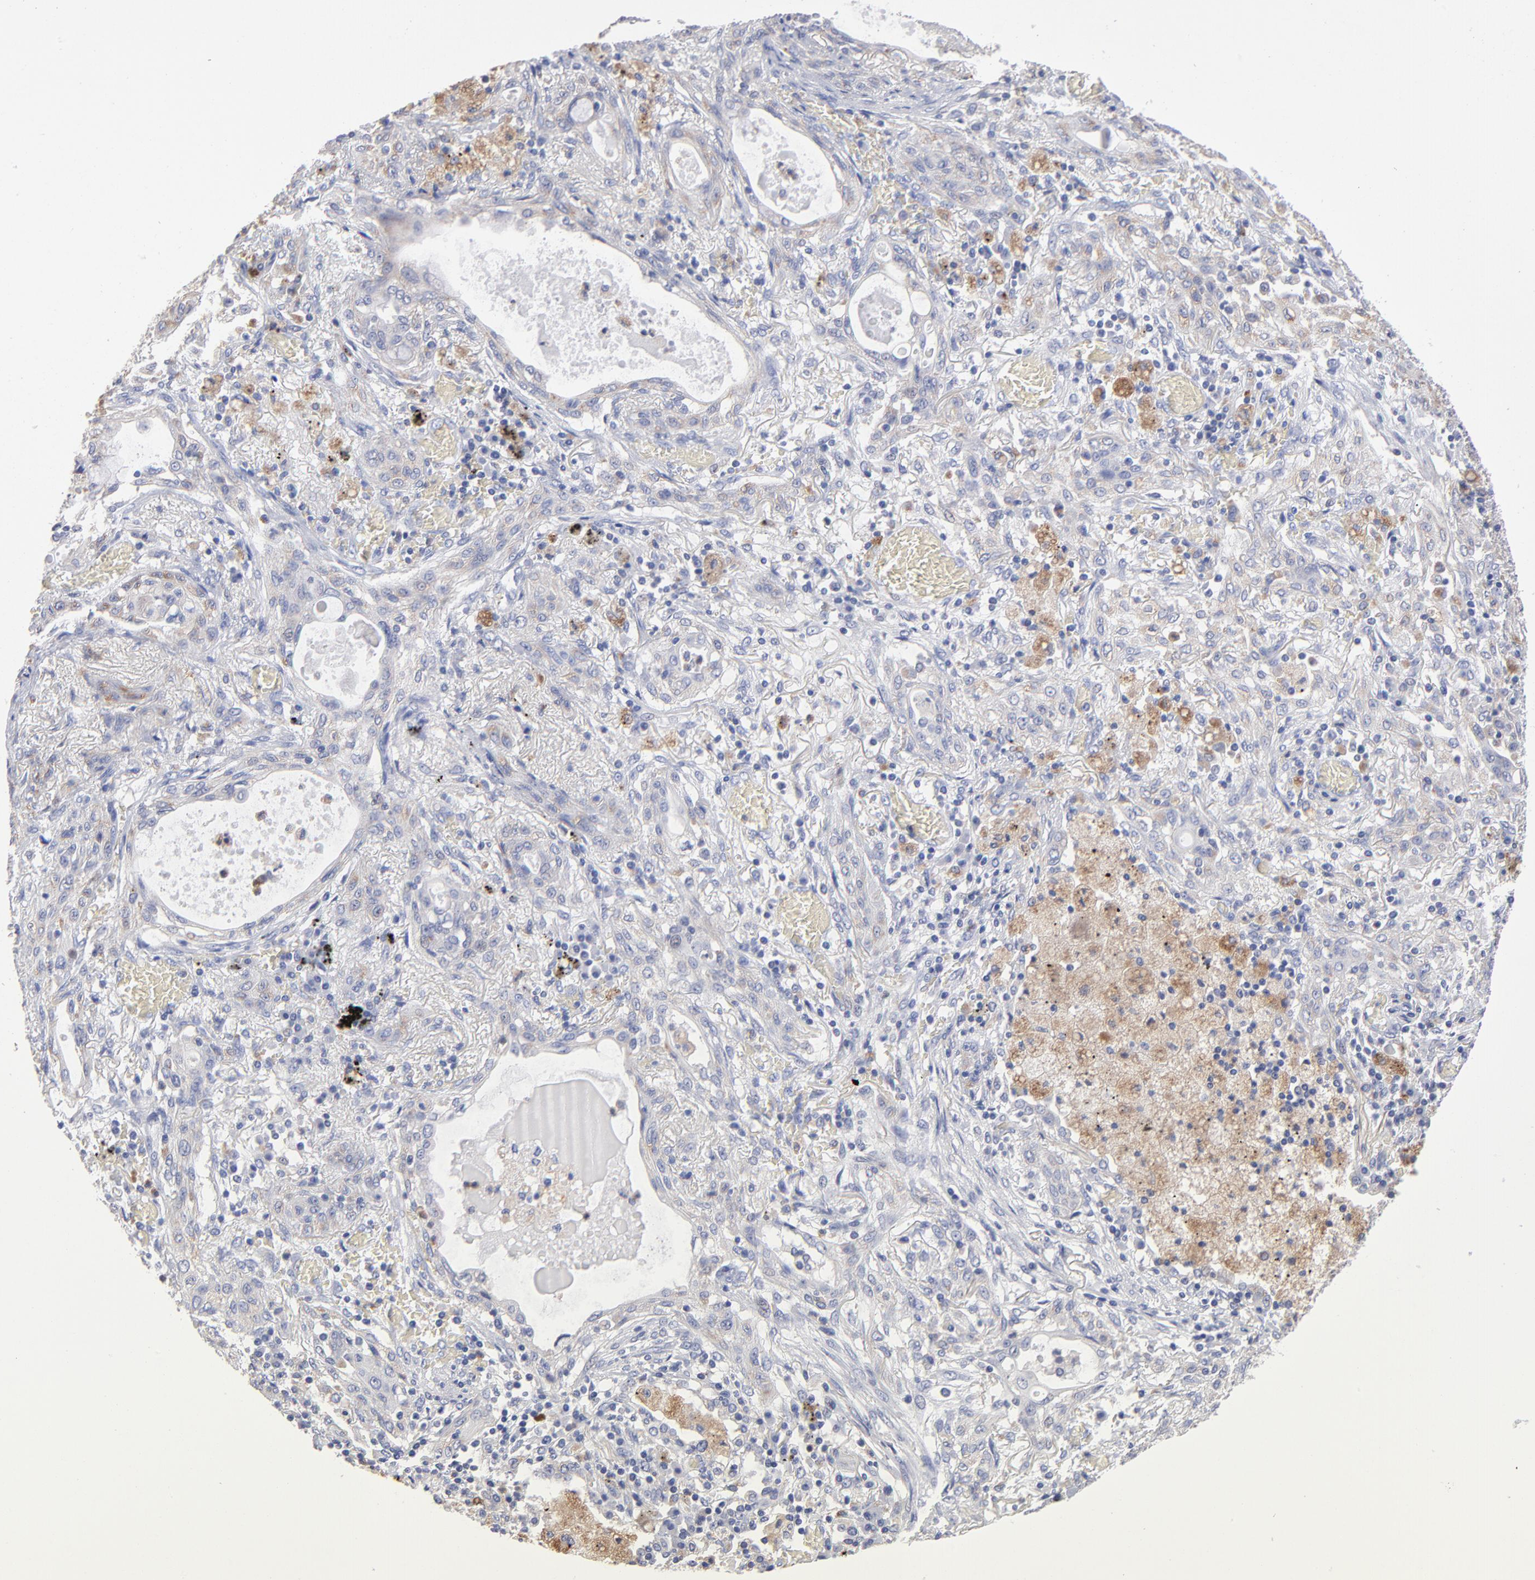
{"staining": {"intensity": "weak", "quantity": "<25%", "location": "nuclear"}, "tissue": "lung cancer", "cell_type": "Tumor cells", "image_type": "cancer", "snomed": [{"axis": "morphology", "description": "Squamous cell carcinoma, NOS"}, {"axis": "topography", "description": "Lung"}], "caption": "An immunohistochemistry (IHC) micrograph of squamous cell carcinoma (lung) is shown. There is no staining in tumor cells of squamous cell carcinoma (lung).", "gene": "RRAGB", "patient": {"sex": "female", "age": 47}}